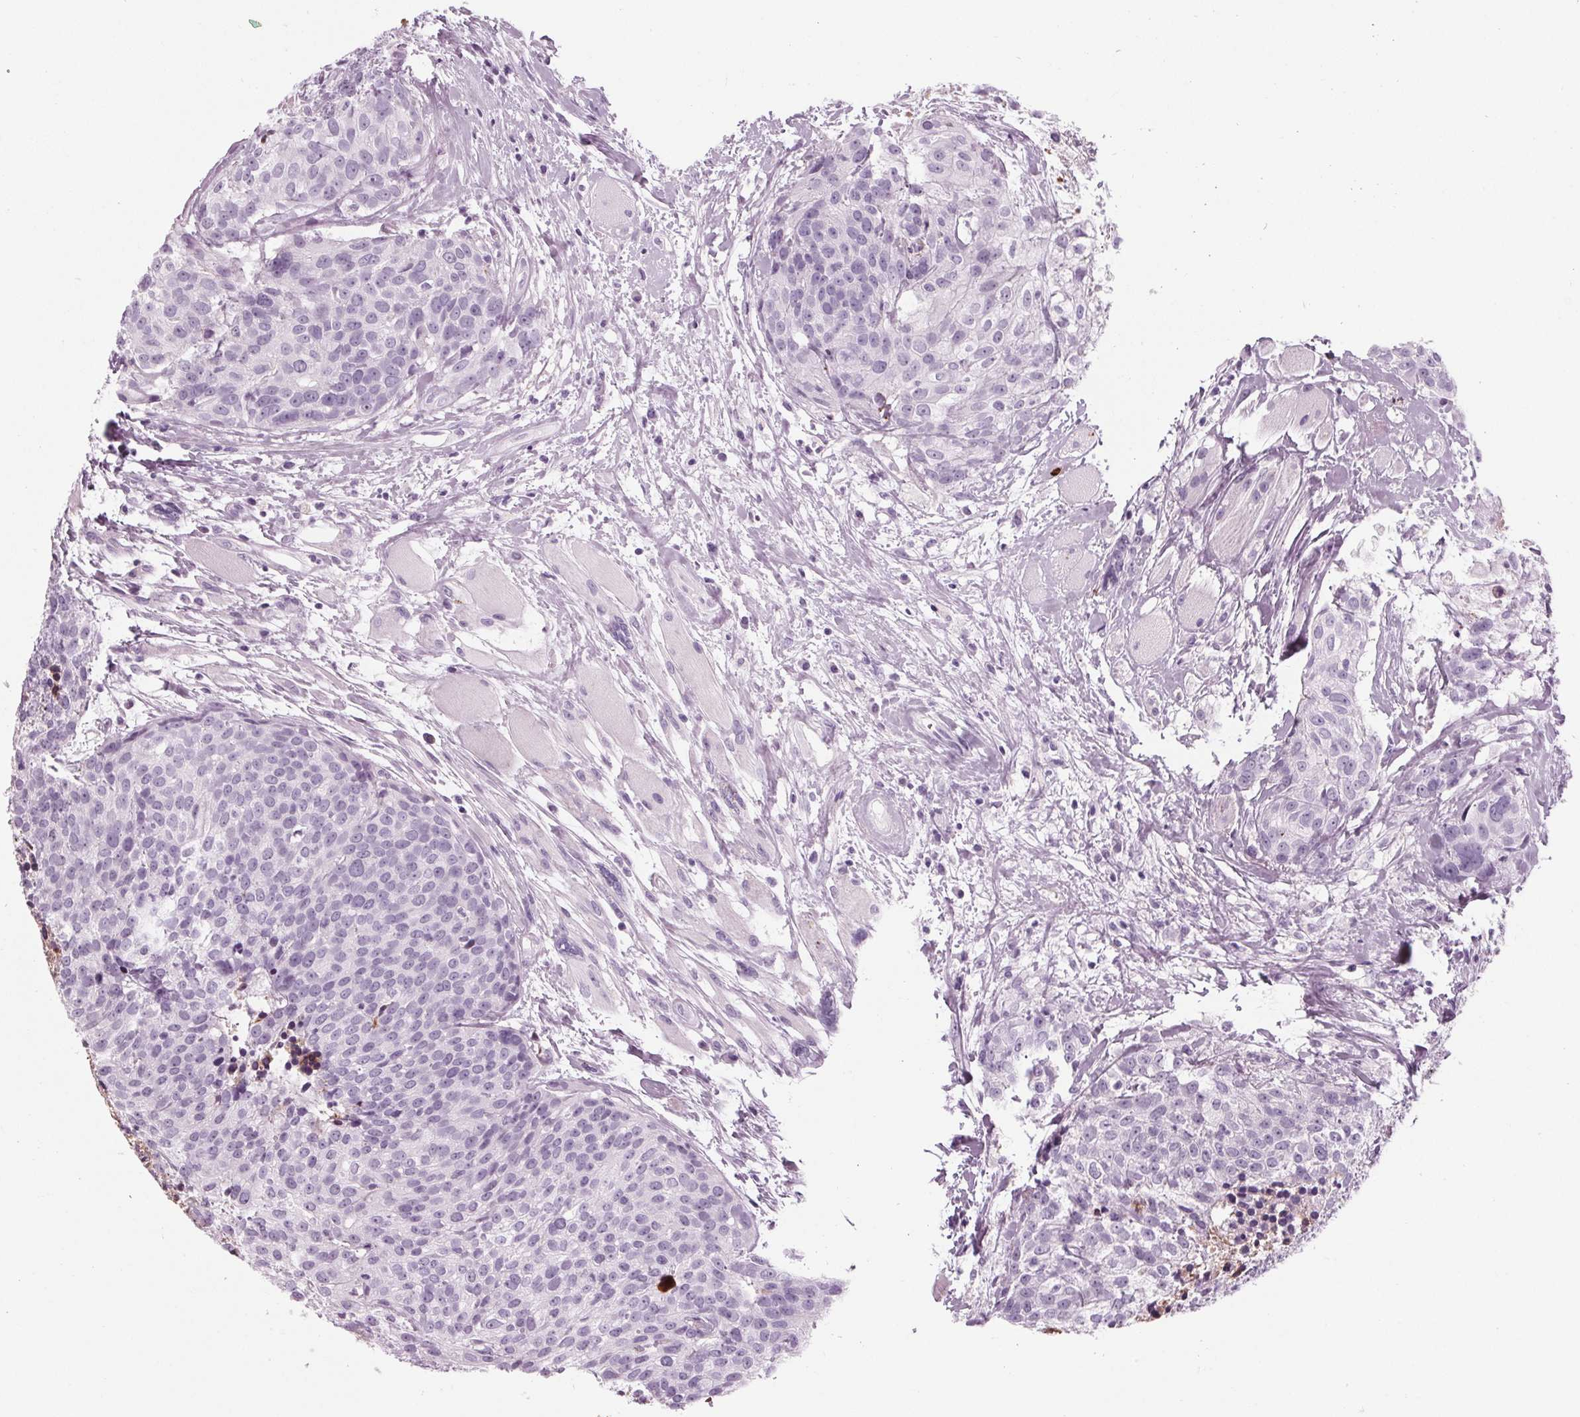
{"staining": {"intensity": "negative", "quantity": "none", "location": "none"}, "tissue": "head and neck cancer", "cell_type": "Tumor cells", "image_type": "cancer", "snomed": [{"axis": "morphology", "description": "Squamous cell carcinoma, NOS"}, {"axis": "topography", "description": "Oral tissue"}, {"axis": "topography", "description": "Head-Neck"}], "caption": "High power microscopy image of an immunohistochemistry (IHC) photomicrograph of head and neck cancer (squamous cell carcinoma), revealing no significant staining in tumor cells.", "gene": "CYP3A43", "patient": {"sex": "male", "age": 64}}